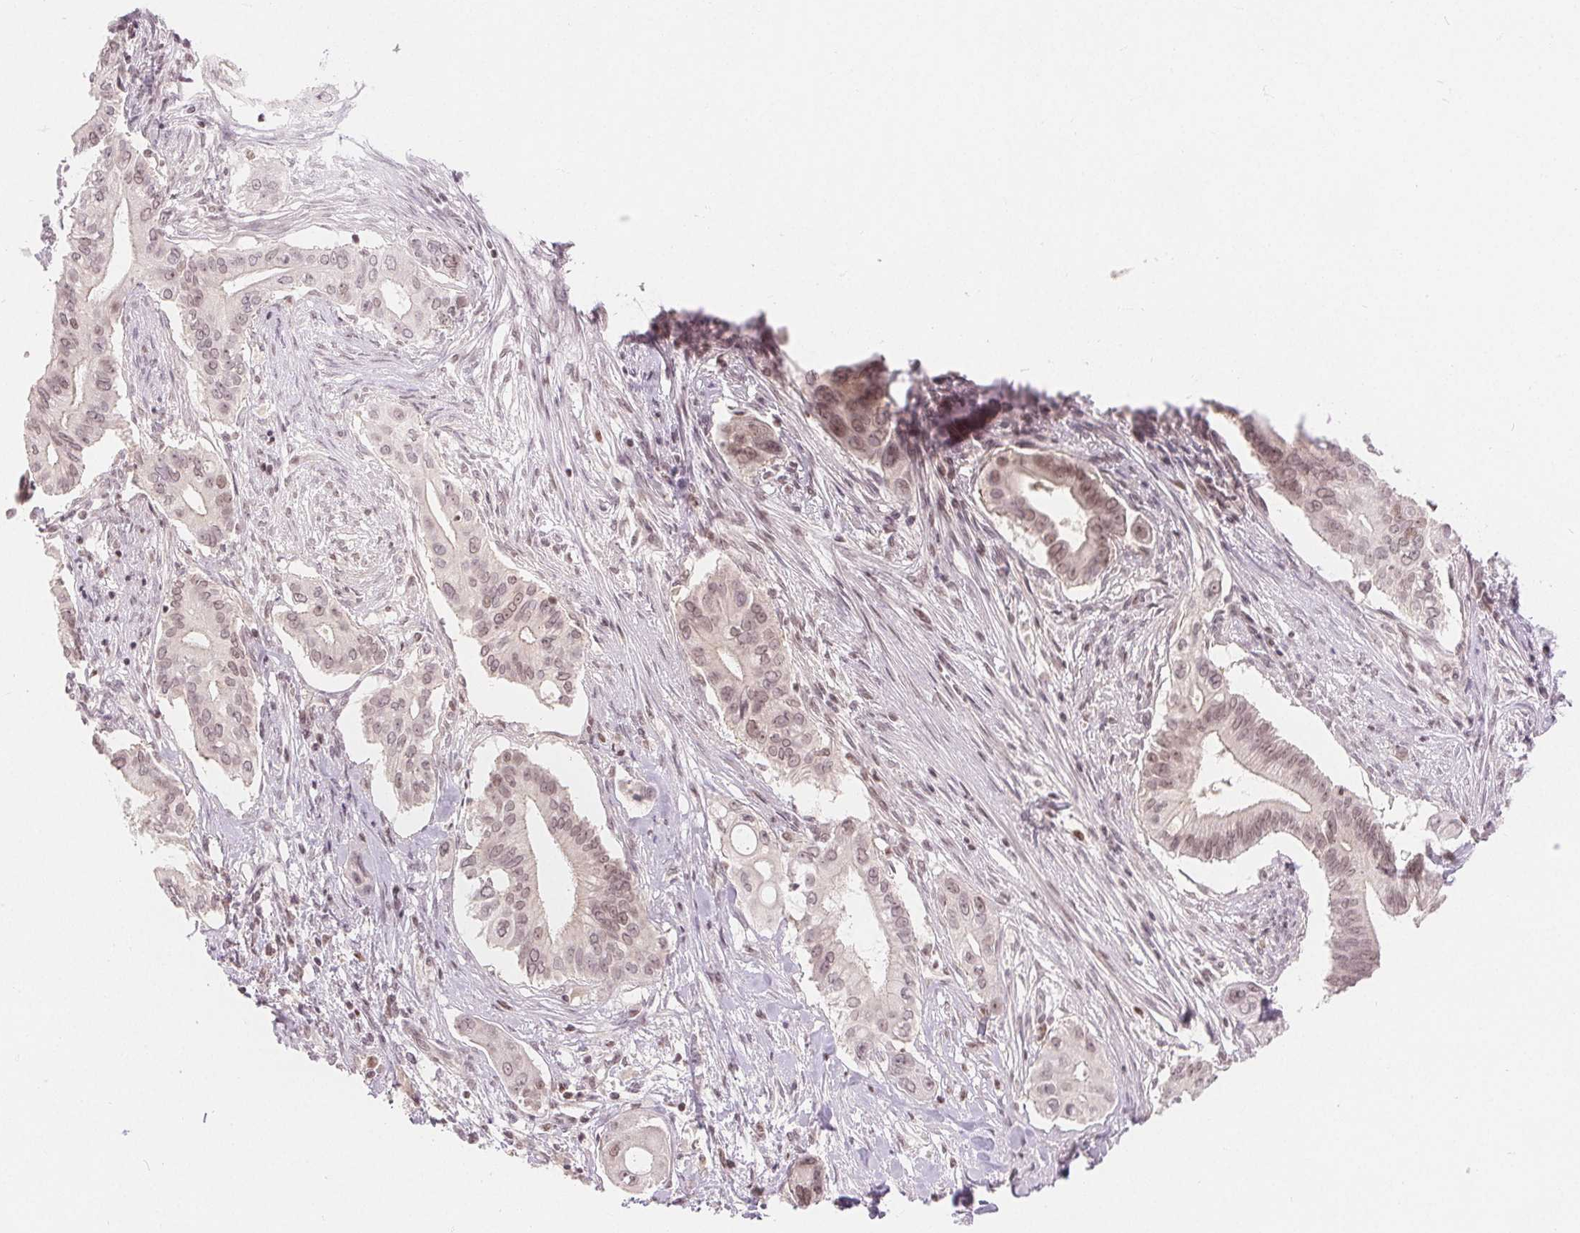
{"staining": {"intensity": "weak", "quantity": "25%-75%", "location": "nuclear"}, "tissue": "pancreatic cancer", "cell_type": "Tumor cells", "image_type": "cancer", "snomed": [{"axis": "morphology", "description": "Adenocarcinoma, NOS"}, {"axis": "topography", "description": "Pancreas"}], "caption": "Adenocarcinoma (pancreatic) stained with IHC demonstrates weak nuclear expression in about 25%-75% of tumor cells. (IHC, brightfield microscopy, high magnification).", "gene": "DEK", "patient": {"sex": "female", "age": 68}}